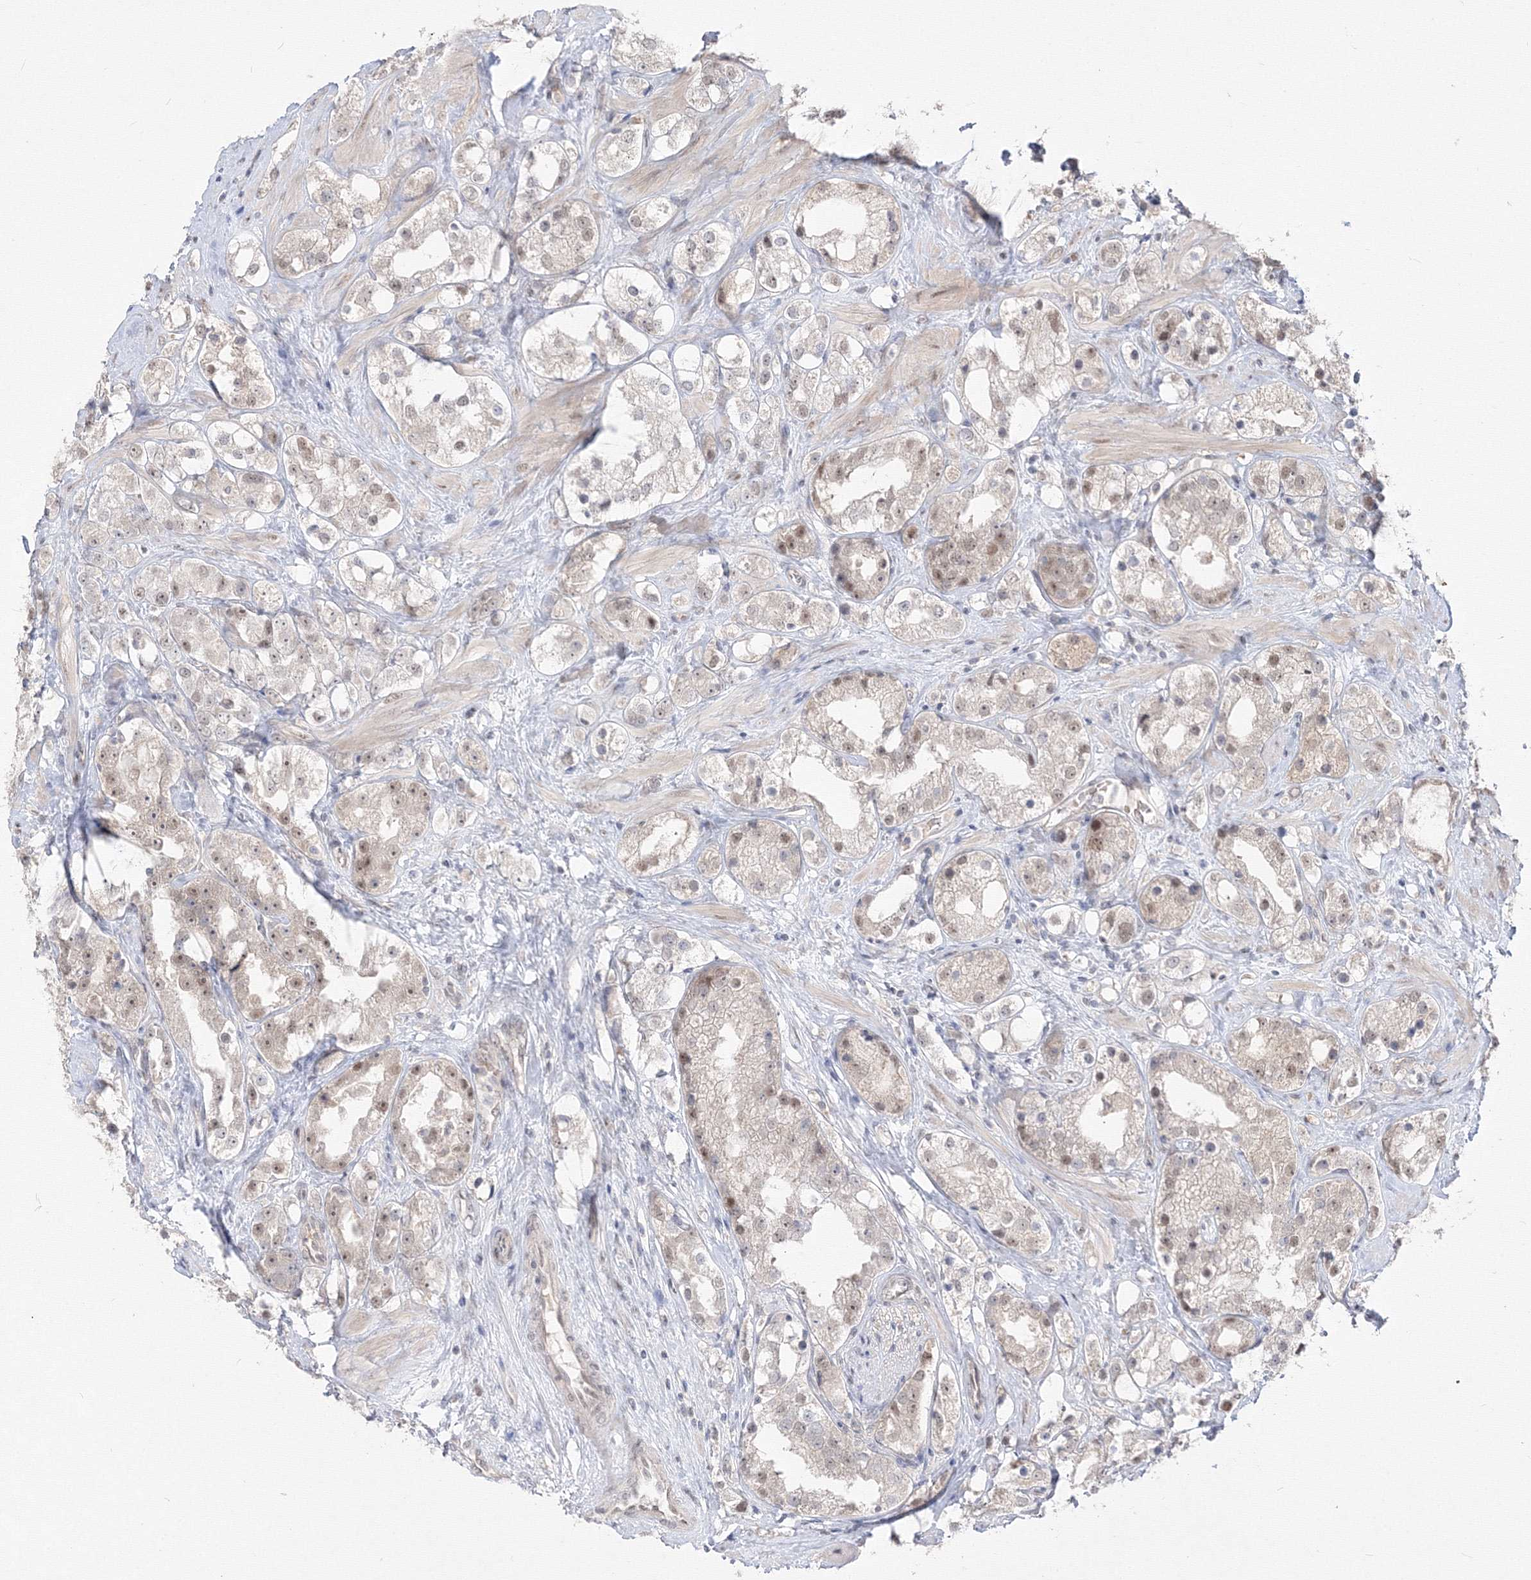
{"staining": {"intensity": "weak", "quantity": "25%-75%", "location": "nuclear"}, "tissue": "prostate cancer", "cell_type": "Tumor cells", "image_type": "cancer", "snomed": [{"axis": "morphology", "description": "Adenocarcinoma, NOS"}, {"axis": "topography", "description": "Prostate"}], "caption": "Tumor cells reveal weak nuclear staining in about 25%-75% of cells in prostate cancer.", "gene": "COPS4", "patient": {"sex": "male", "age": 79}}